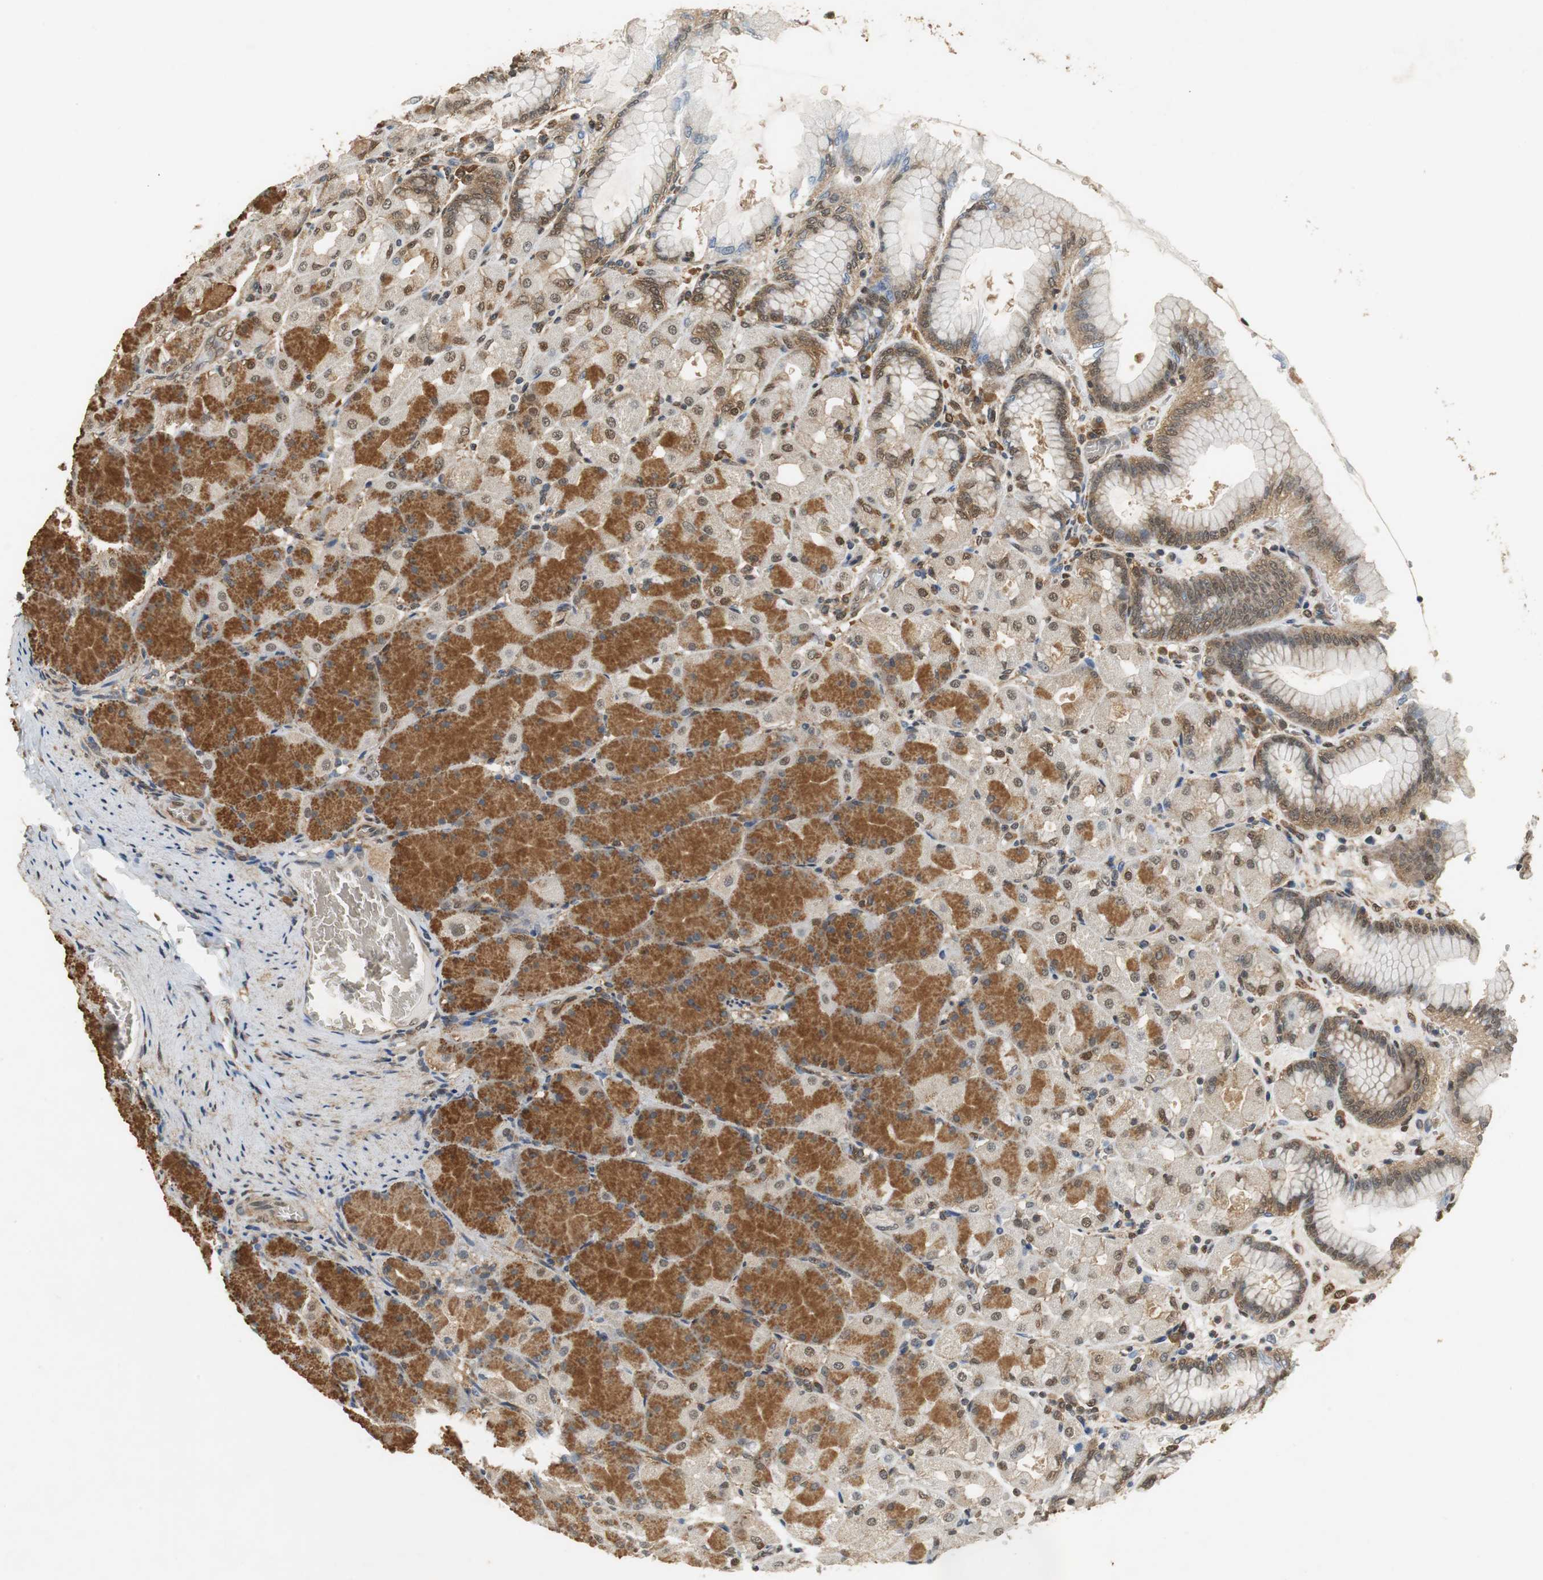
{"staining": {"intensity": "strong", "quantity": "25%-75%", "location": "cytoplasmic/membranous,nuclear"}, "tissue": "stomach", "cell_type": "Glandular cells", "image_type": "normal", "snomed": [{"axis": "morphology", "description": "Normal tissue, NOS"}, {"axis": "topography", "description": "Stomach, upper"}], "caption": "Strong cytoplasmic/membranous,nuclear staining for a protein is appreciated in about 25%-75% of glandular cells of unremarkable stomach using immunohistochemistry (IHC).", "gene": "UBQLN2", "patient": {"sex": "female", "age": 56}}